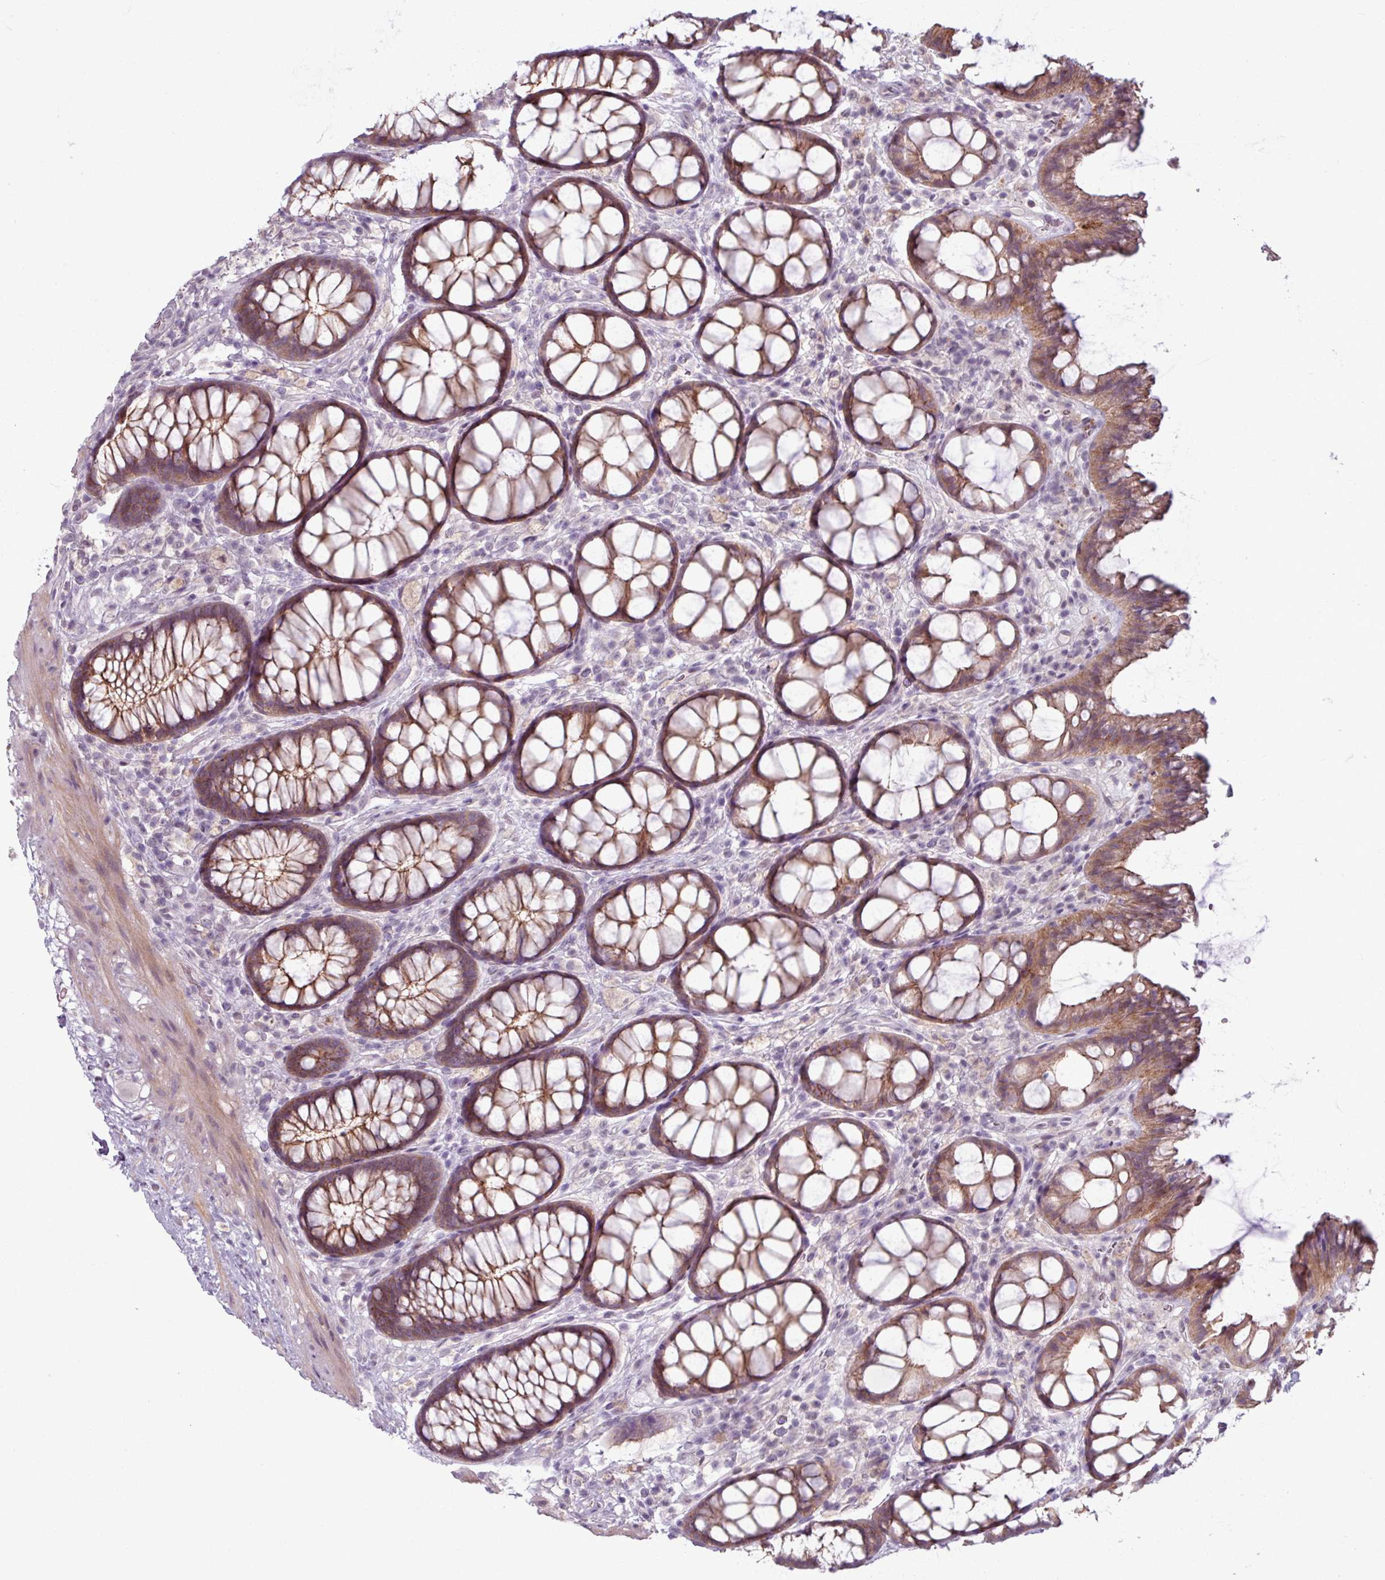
{"staining": {"intensity": "moderate", "quantity": ">75%", "location": "cytoplasmic/membranous"}, "tissue": "rectum", "cell_type": "Glandular cells", "image_type": "normal", "snomed": [{"axis": "morphology", "description": "Normal tissue, NOS"}, {"axis": "topography", "description": "Rectum"}], "caption": "This micrograph displays immunohistochemistry (IHC) staining of unremarkable rectum, with medium moderate cytoplasmic/membranous positivity in about >75% of glandular cells.", "gene": "PNMA6A", "patient": {"sex": "female", "age": 67}}